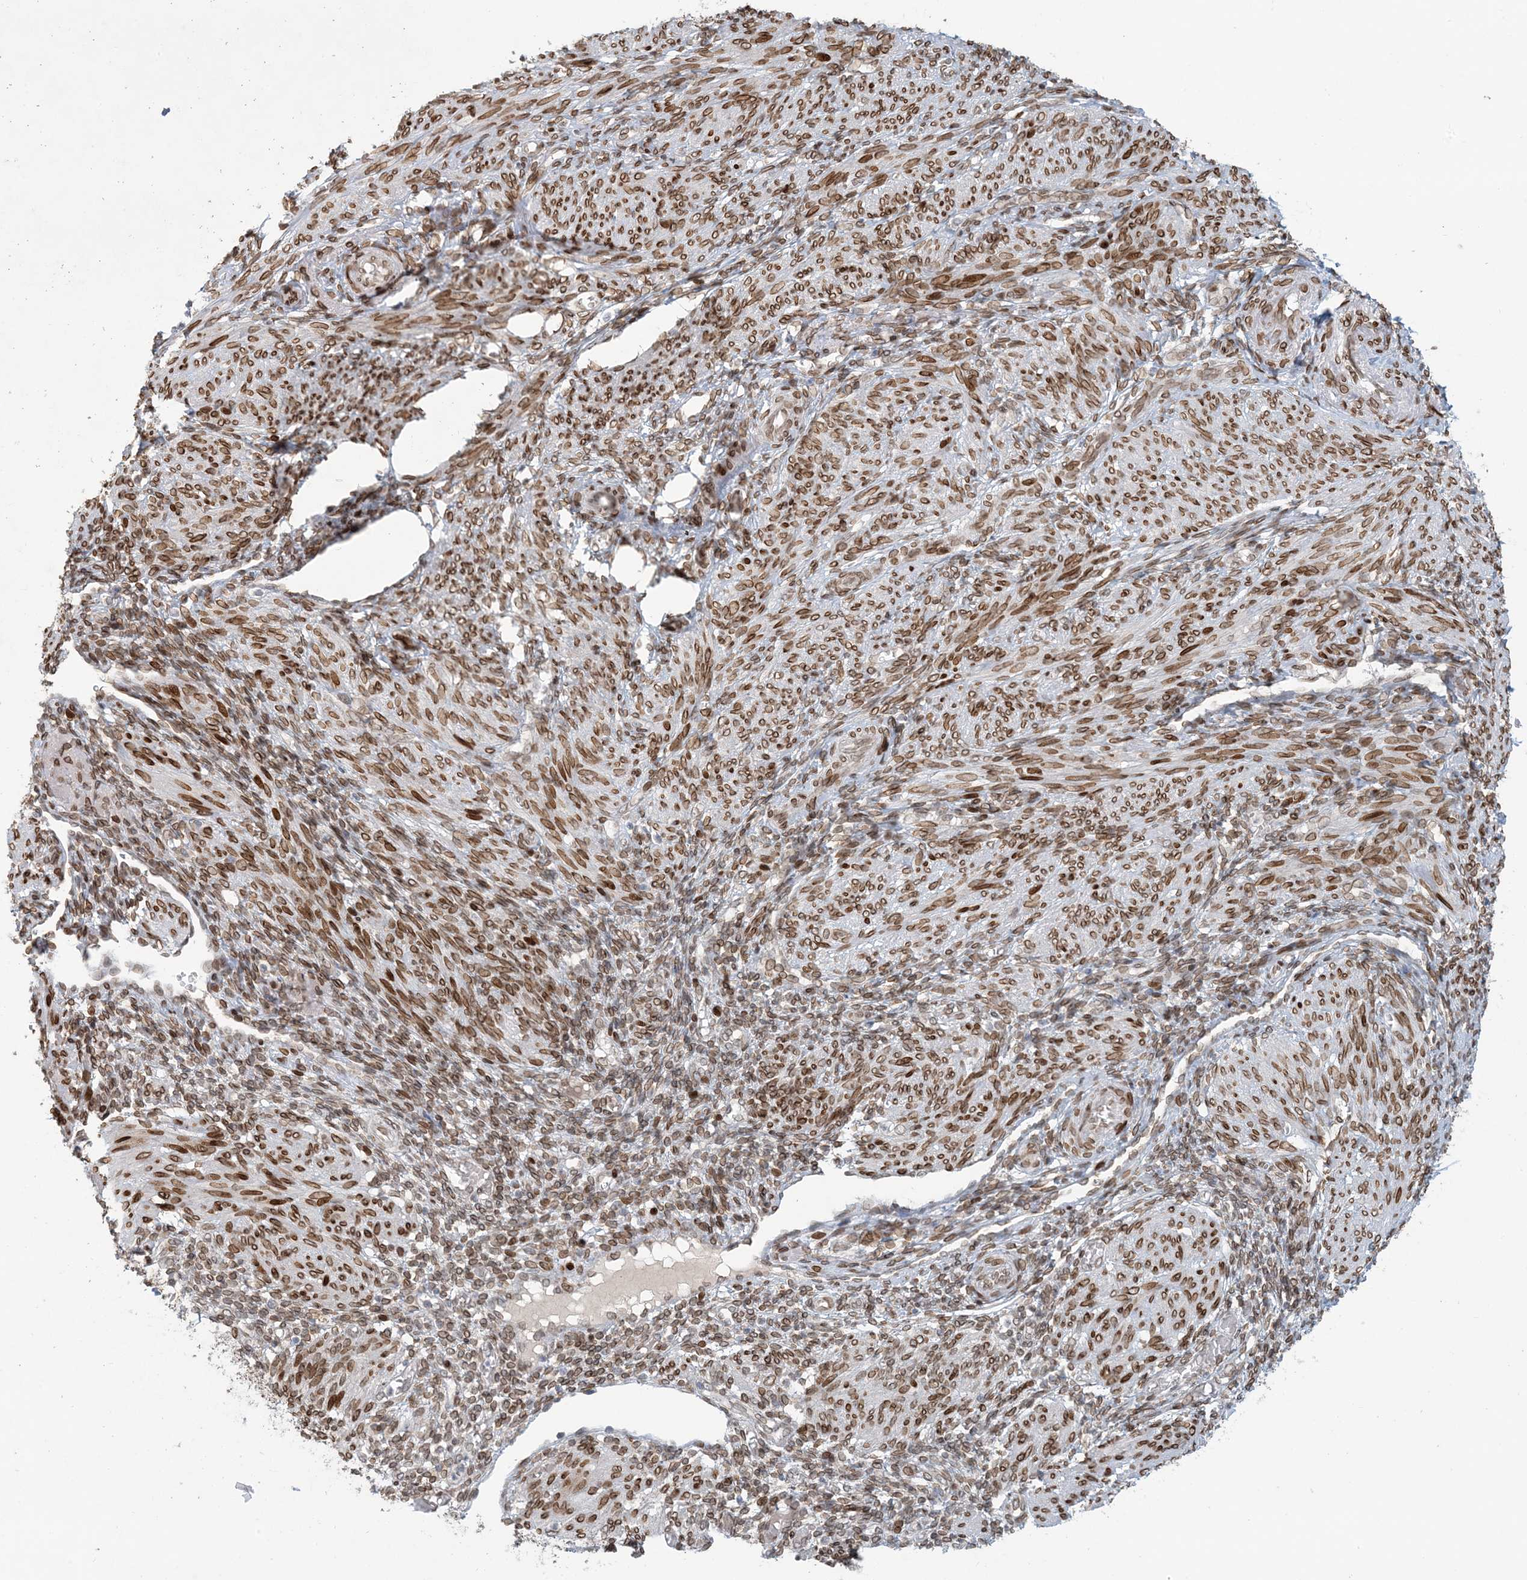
{"staining": {"intensity": "strong", "quantity": ">75%", "location": "cytoplasmic/membranous,nuclear"}, "tissue": "smooth muscle", "cell_type": "Smooth muscle cells", "image_type": "normal", "snomed": [{"axis": "morphology", "description": "Normal tissue, NOS"}, {"axis": "topography", "description": "Smooth muscle"}], "caption": "A brown stain shows strong cytoplasmic/membranous,nuclear positivity of a protein in smooth muscle cells of unremarkable smooth muscle. The staining was performed using DAB to visualize the protein expression in brown, while the nuclei were stained in blue with hematoxylin (Magnification: 20x).", "gene": "SLC35A2", "patient": {"sex": "female", "age": 39}}